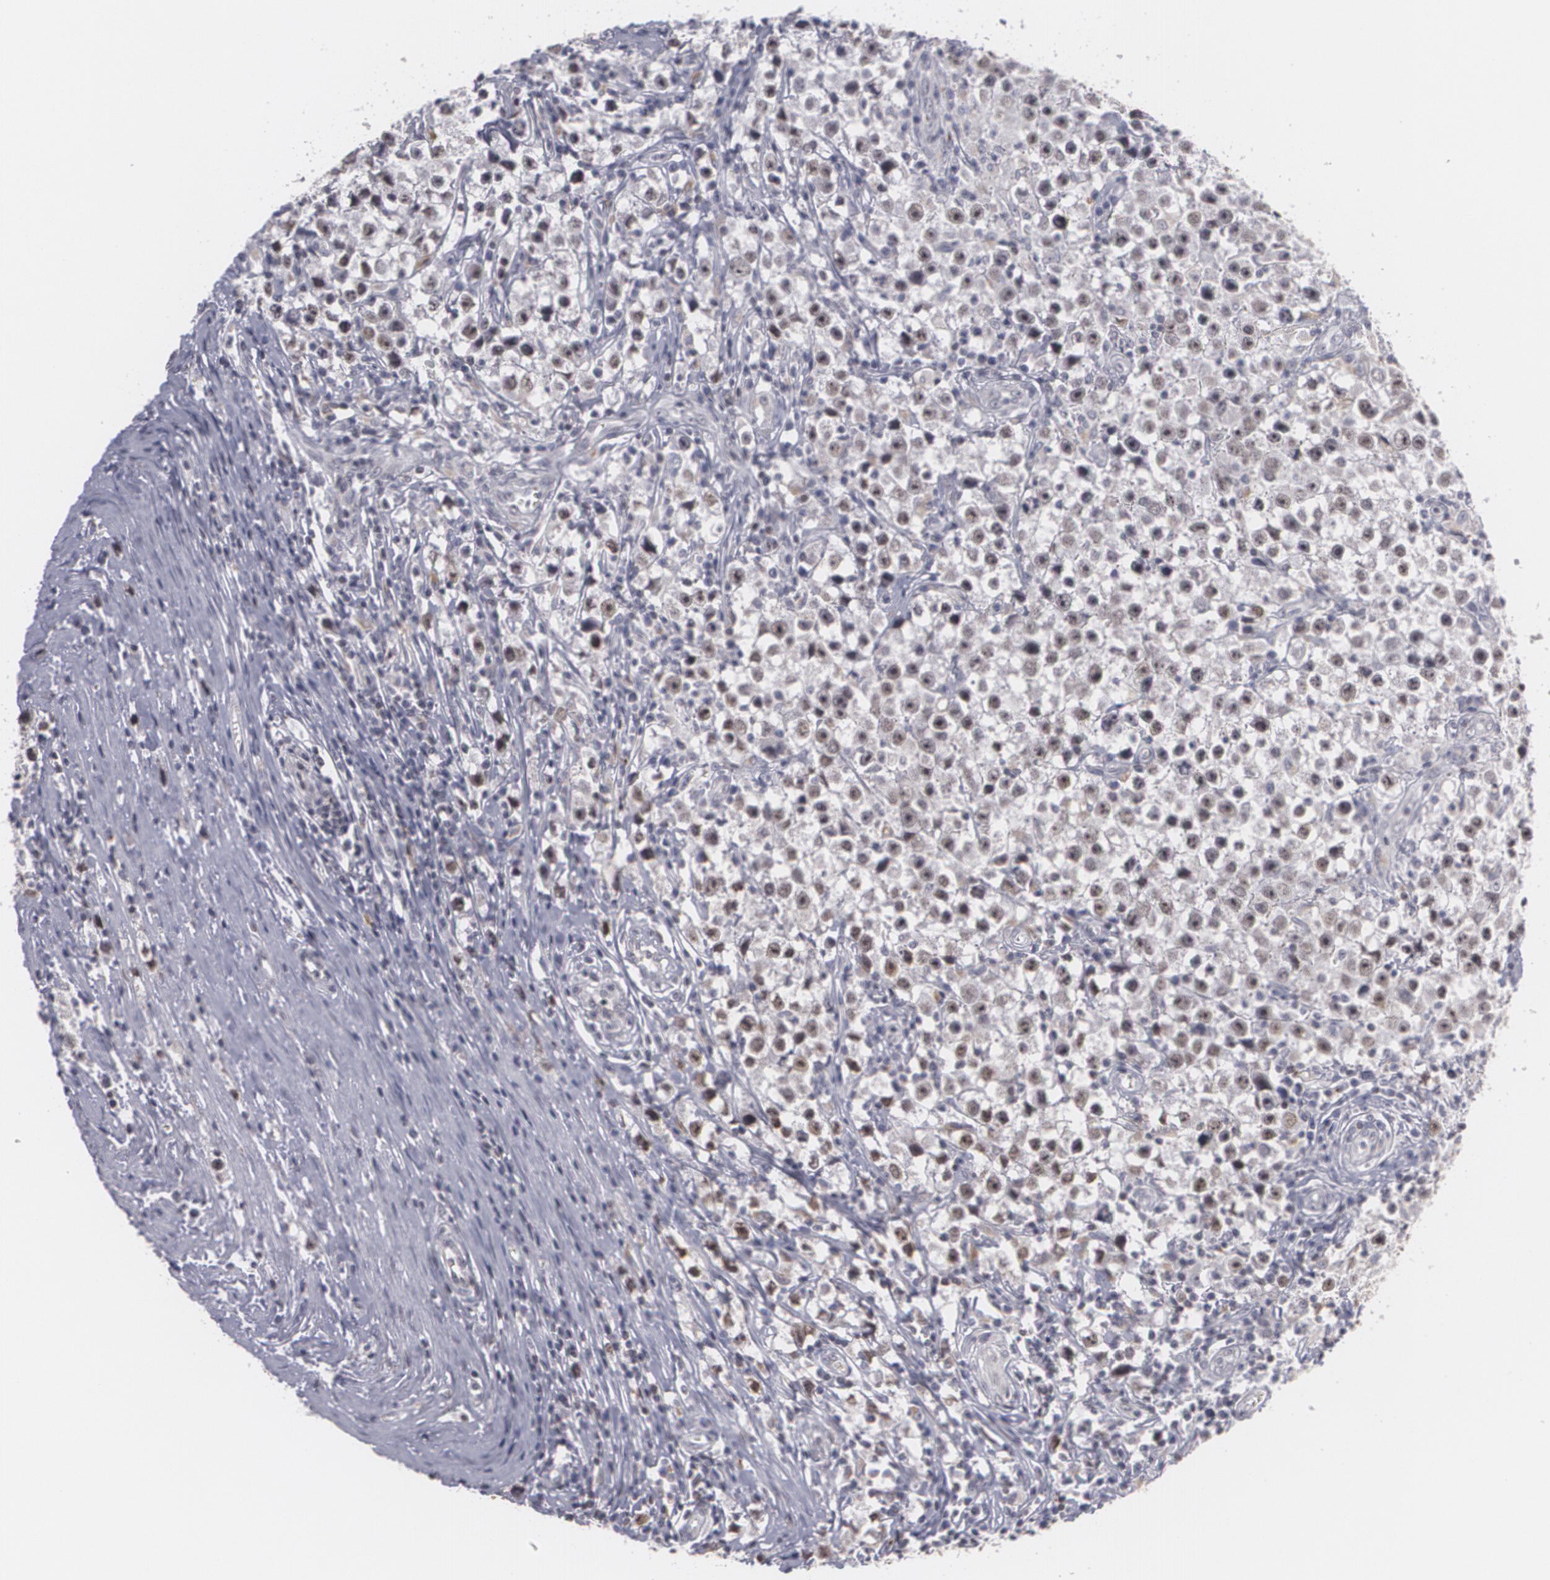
{"staining": {"intensity": "weak", "quantity": "<25%", "location": "nuclear"}, "tissue": "testis cancer", "cell_type": "Tumor cells", "image_type": "cancer", "snomed": [{"axis": "morphology", "description": "Seminoma, NOS"}, {"axis": "topography", "description": "Testis"}], "caption": "Immunohistochemical staining of human seminoma (testis) reveals no significant positivity in tumor cells. The staining is performed using DAB brown chromogen with nuclei counter-stained in using hematoxylin.", "gene": "RRP7A", "patient": {"sex": "male", "age": 35}}